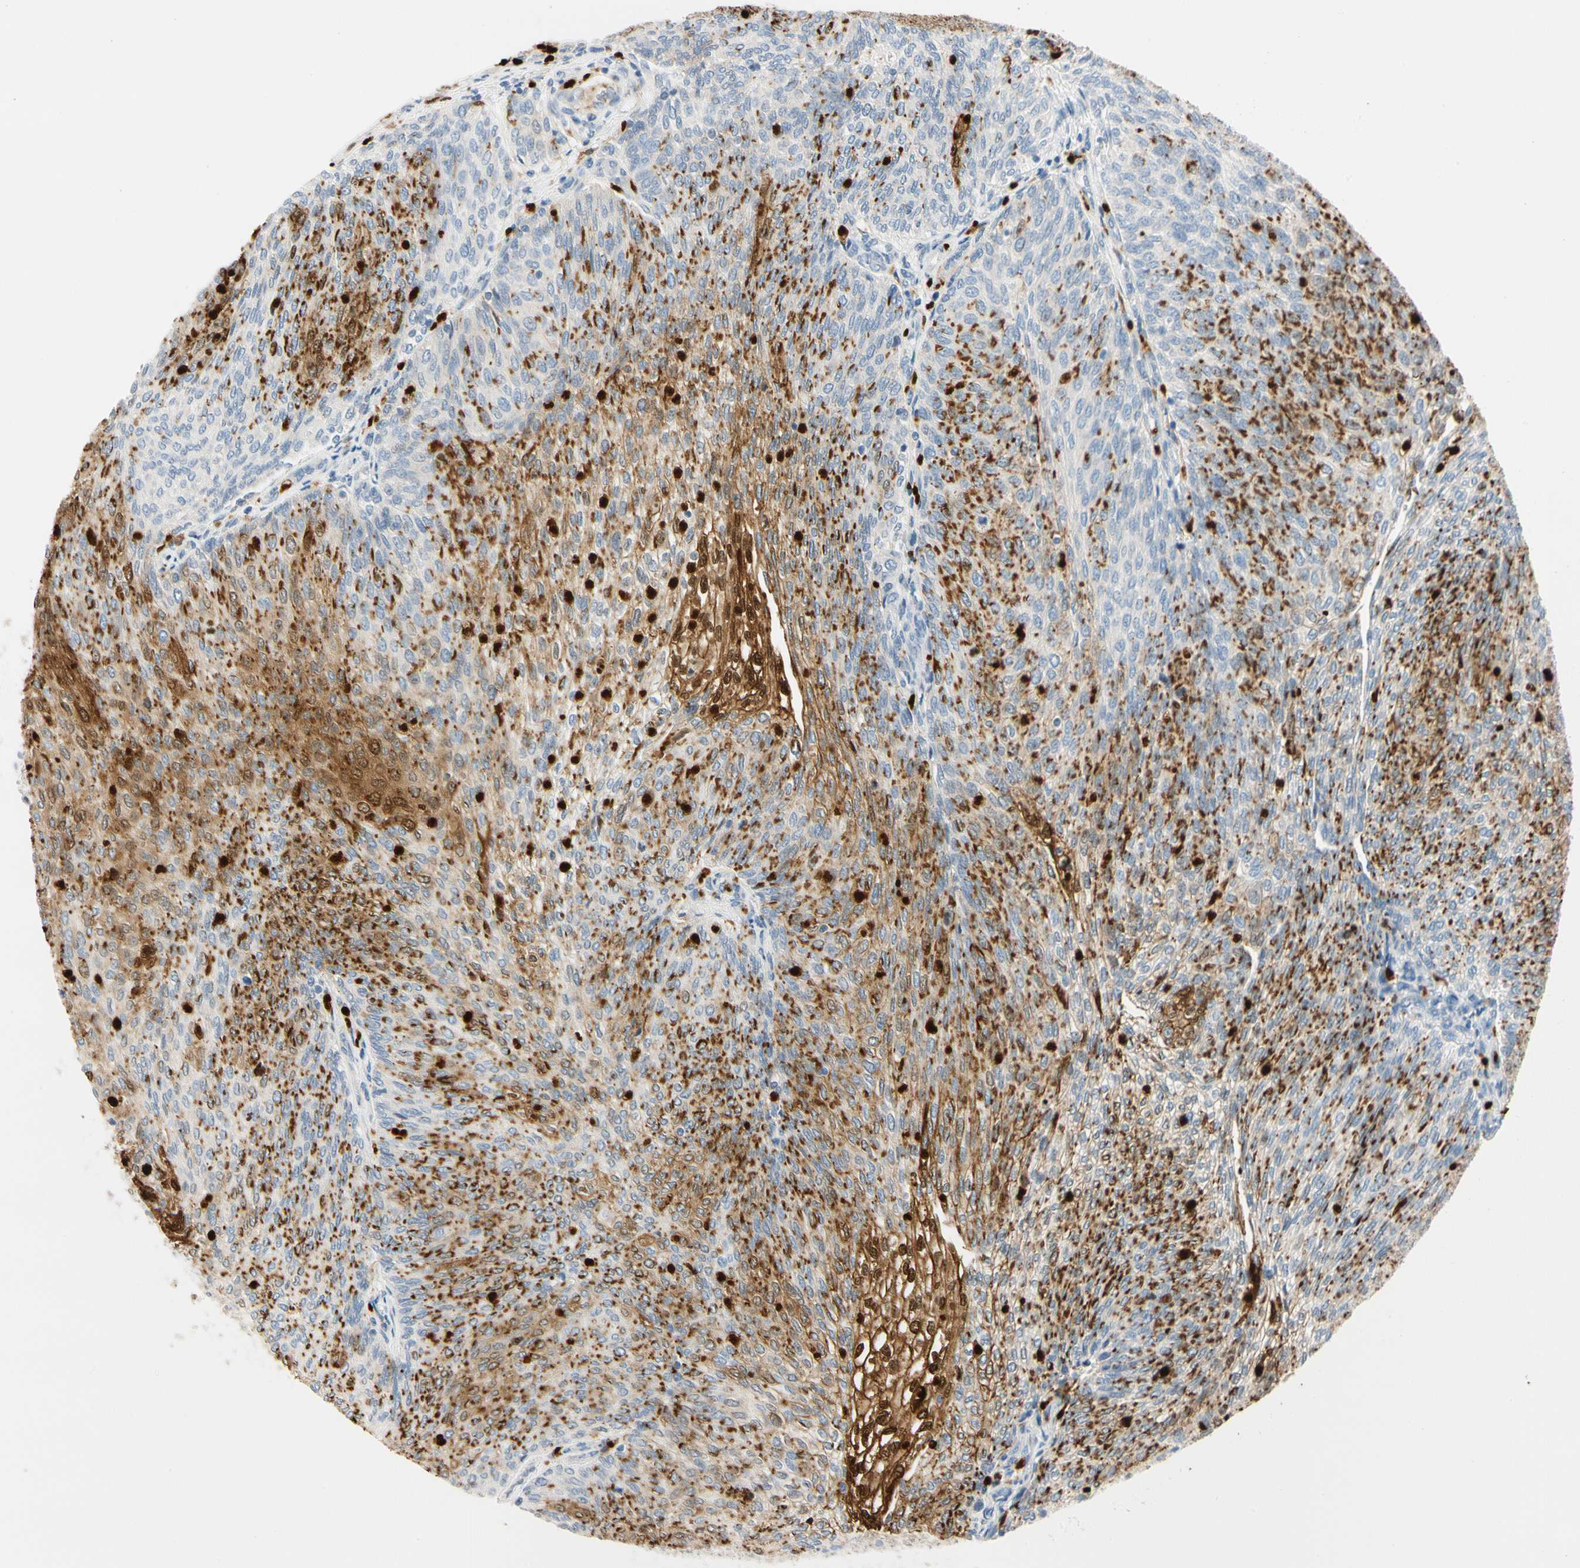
{"staining": {"intensity": "strong", "quantity": "<25%", "location": "cytoplasmic/membranous,nuclear"}, "tissue": "urothelial cancer", "cell_type": "Tumor cells", "image_type": "cancer", "snomed": [{"axis": "morphology", "description": "Urothelial carcinoma, Low grade"}, {"axis": "topography", "description": "Urinary bladder"}], "caption": "Urothelial cancer was stained to show a protein in brown. There is medium levels of strong cytoplasmic/membranous and nuclear positivity in approximately <25% of tumor cells.", "gene": "TRAF5", "patient": {"sex": "female", "age": 79}}